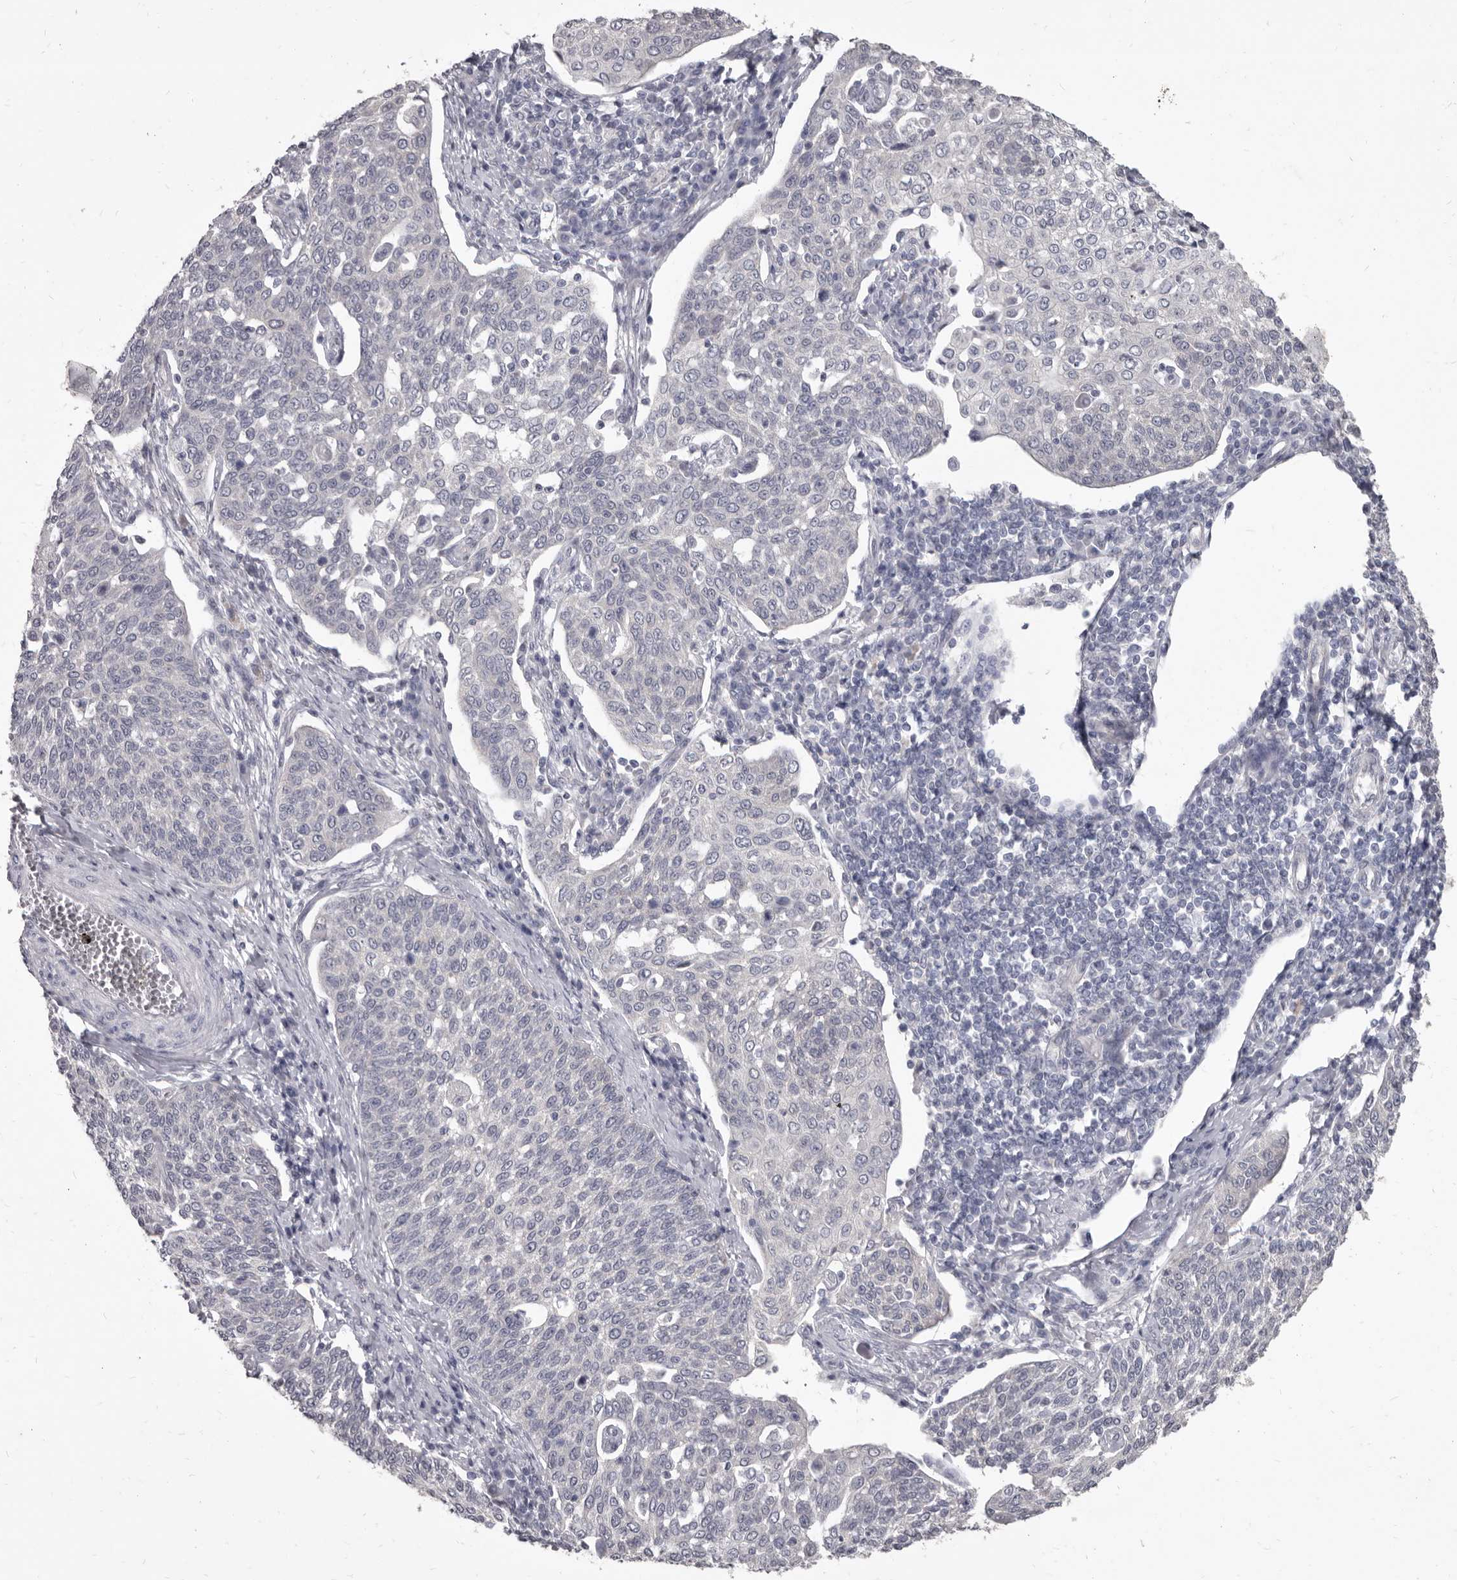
{"staining": {"intensity": "negative", "quantity": "none", "location": "none"}, "tissue": "cervical cancer", "cell_type": "Tumor cells", "image_type": "cancer", "snomed": [{"axis": "morphology", "description": "Squamous cell carcinoma, NOS"}, {"axis": "topography", "description": "Cervix"}], "caption": "Photomicrograph shows no protein positivity in tumor cells of cervical cancer (squamous cell carcinoma) tissue.", "gene": "GSK3B", "patient": {"sex": "female", "age": 34}}